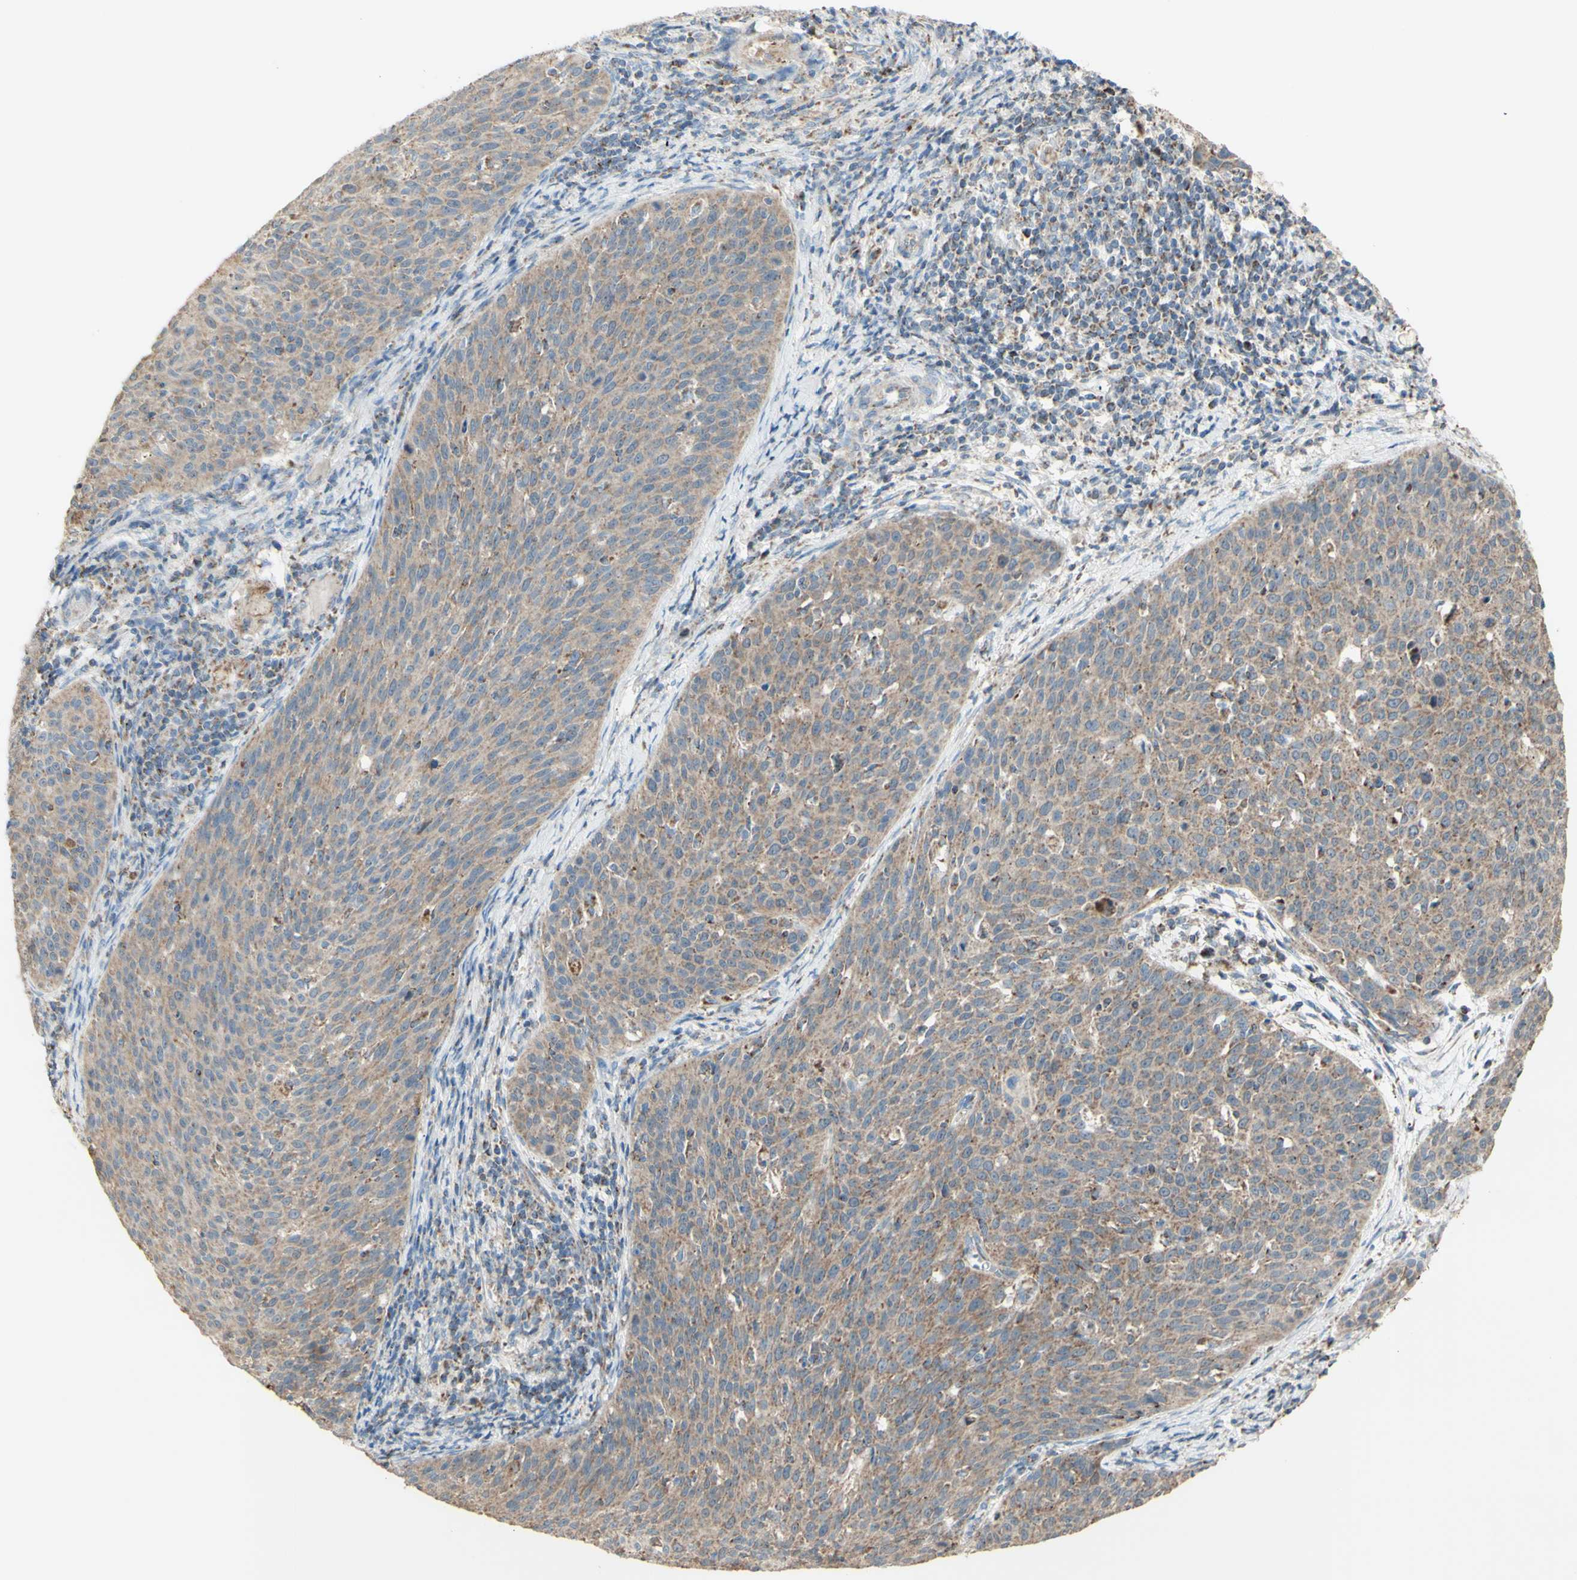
{"staining": {"intensity": "weak", "quantity": ">75%", "location": "cytoplasmic/membranous"}, "tissue": "cervical cancer", "cell_type": "Tumor cells", "image_type": "cancer", "snomed": [{"axis": "morphology", "description": "Squamous cell carcinoma, NOS"}, {"axis": "topography", "description": "Cervix"}], "caption": "Protein staining of cervical cancer tissue exhibits weak cytoplasmic/membranous positivity in approximately >75% of tumor cells.", "gene": "LETM1", "patient": {"sex": "female", "age": 38}}